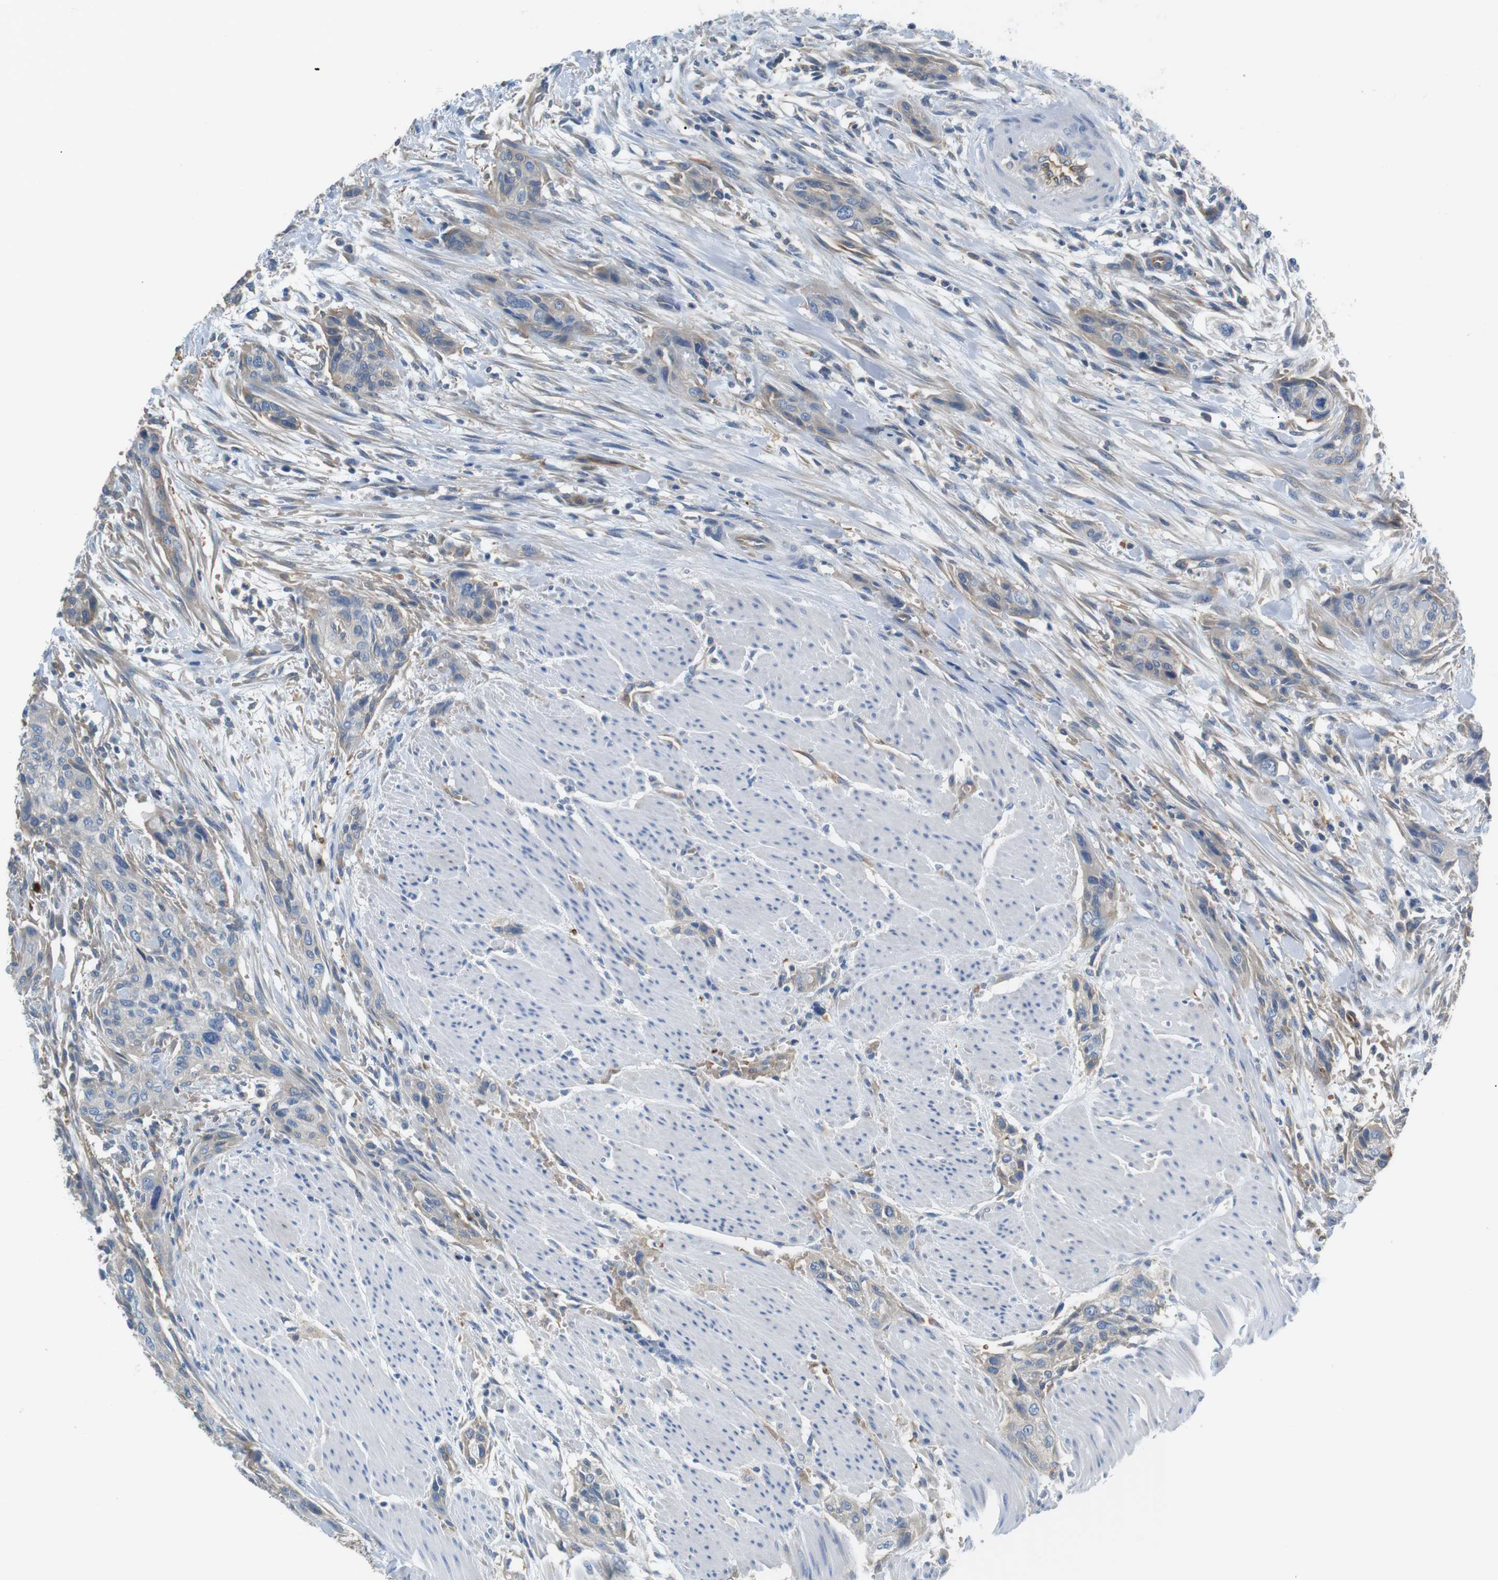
{"staining": {"intensity": "weak", "quantity": ">75%", "location": "cytoplasmic/membranous"}, "tissue": "urothelial cancer", "cell_type": "Tumor cells", "image_type": "cancer", "snomed": [{"axis": "morphology", "description": "Urothelial carcinoma, High grade"}, {"axis": "topography", "description": "Urinary bladder"}], "caption": "The image reveals a brown stain indicating the presence of a protein in the cytoplasmic/membranous of tumor cells in urothelial cancer.", "gene": "ADCY10", "patient": {"sex": "male", "age": 35}}